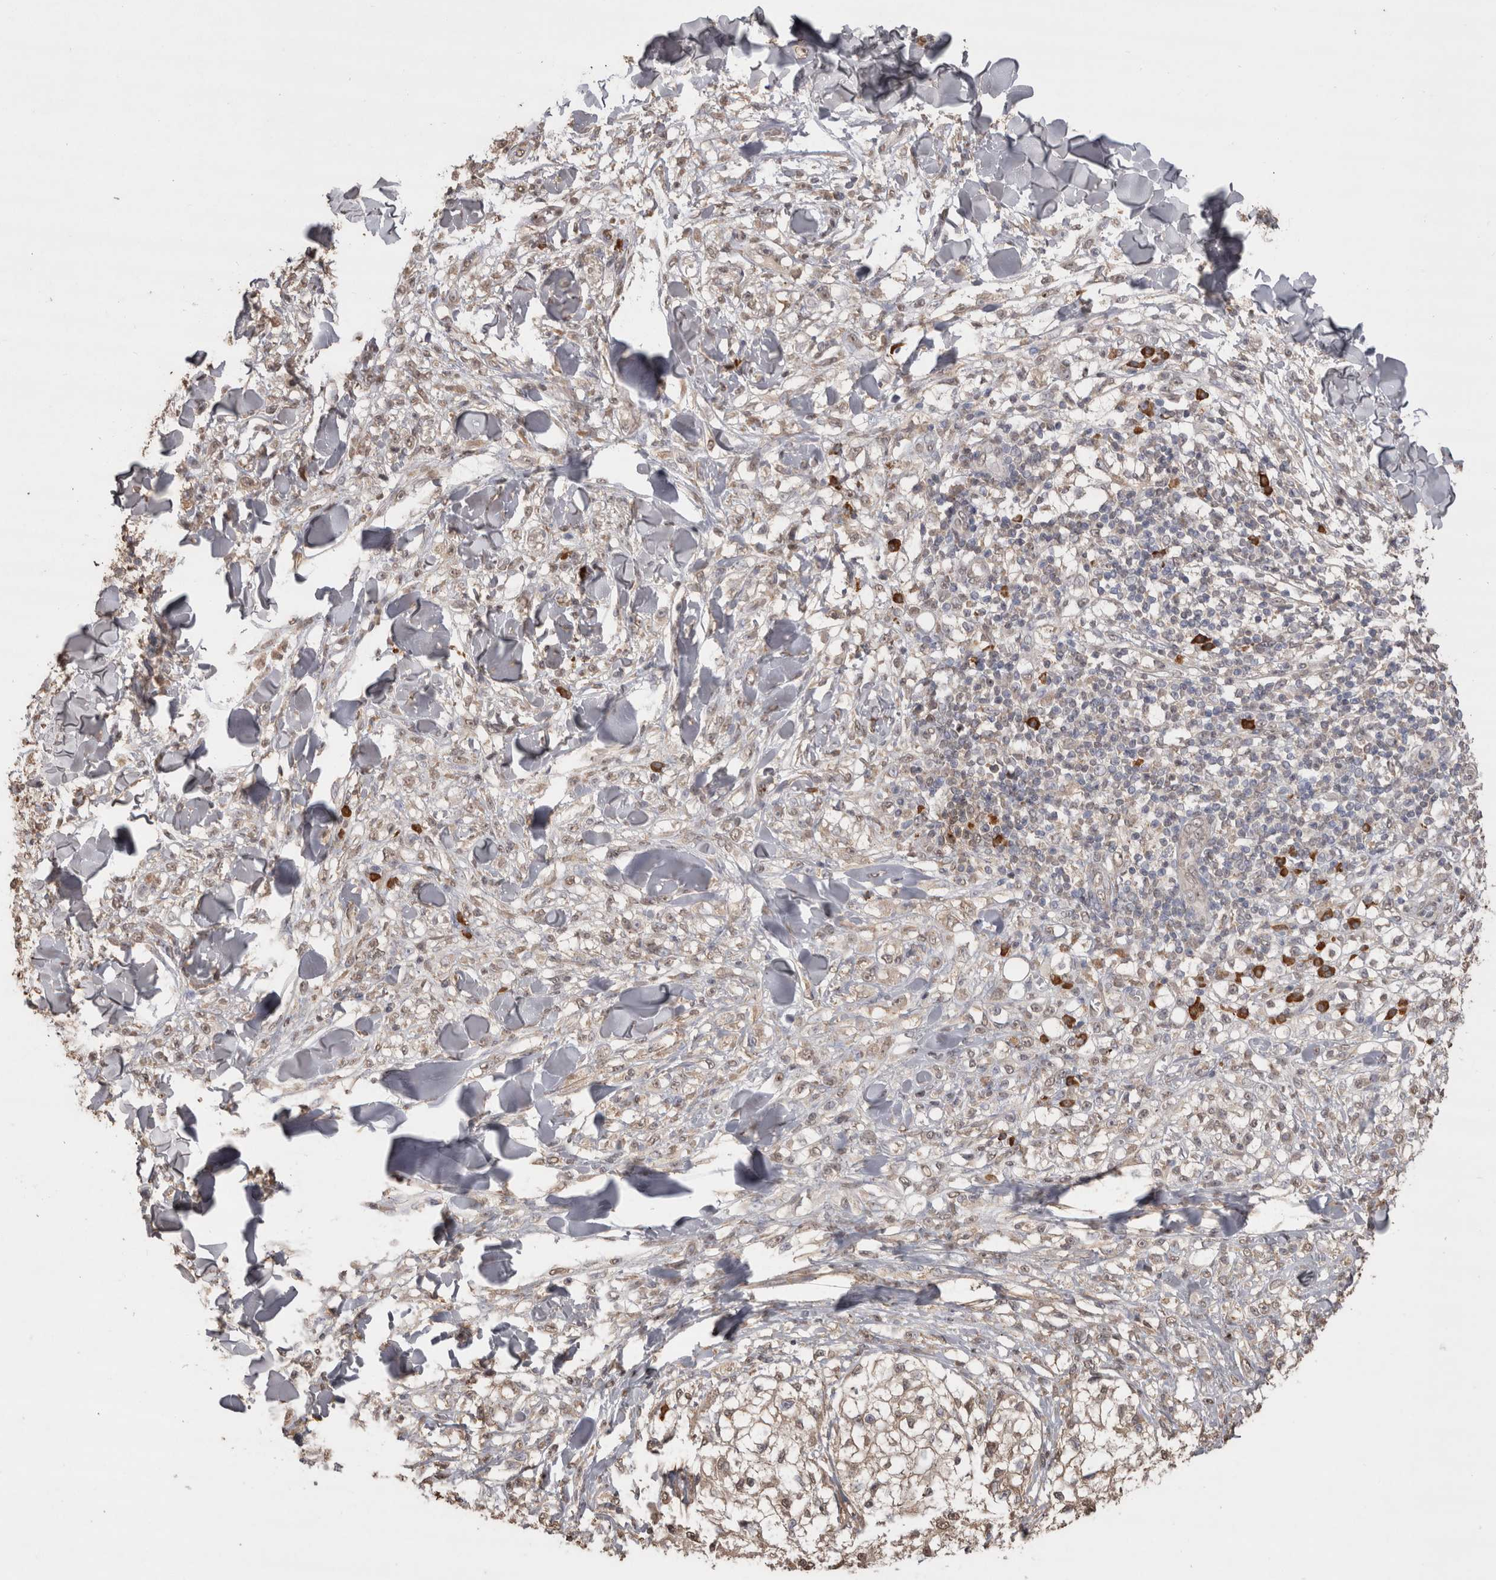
{"staining": {"intensity": "weak", "quantity": ">75%", "location": "nuclear"}, "tissue": "melanoma", "cell_type": "Tumor cells", "image_type": "cancer", "snomed": [{"axis": "morphology", "description": "Malignant melanoma, NOS"}, {"axis": "topography", "description": "Skin of head"}], "caption": "Immunohistochemistry staining of melanoma, which reveals low levels of weak nuclear staining in approximately >75% of tumor cells indicating weak nuclear protein positivity. The staining was performed using DAB (brown) for protein detection and nuclei were counterstained in hematoxylin (blue).", "gene": "CRELD2", "patient": {"sex": "male", "age": 83}}